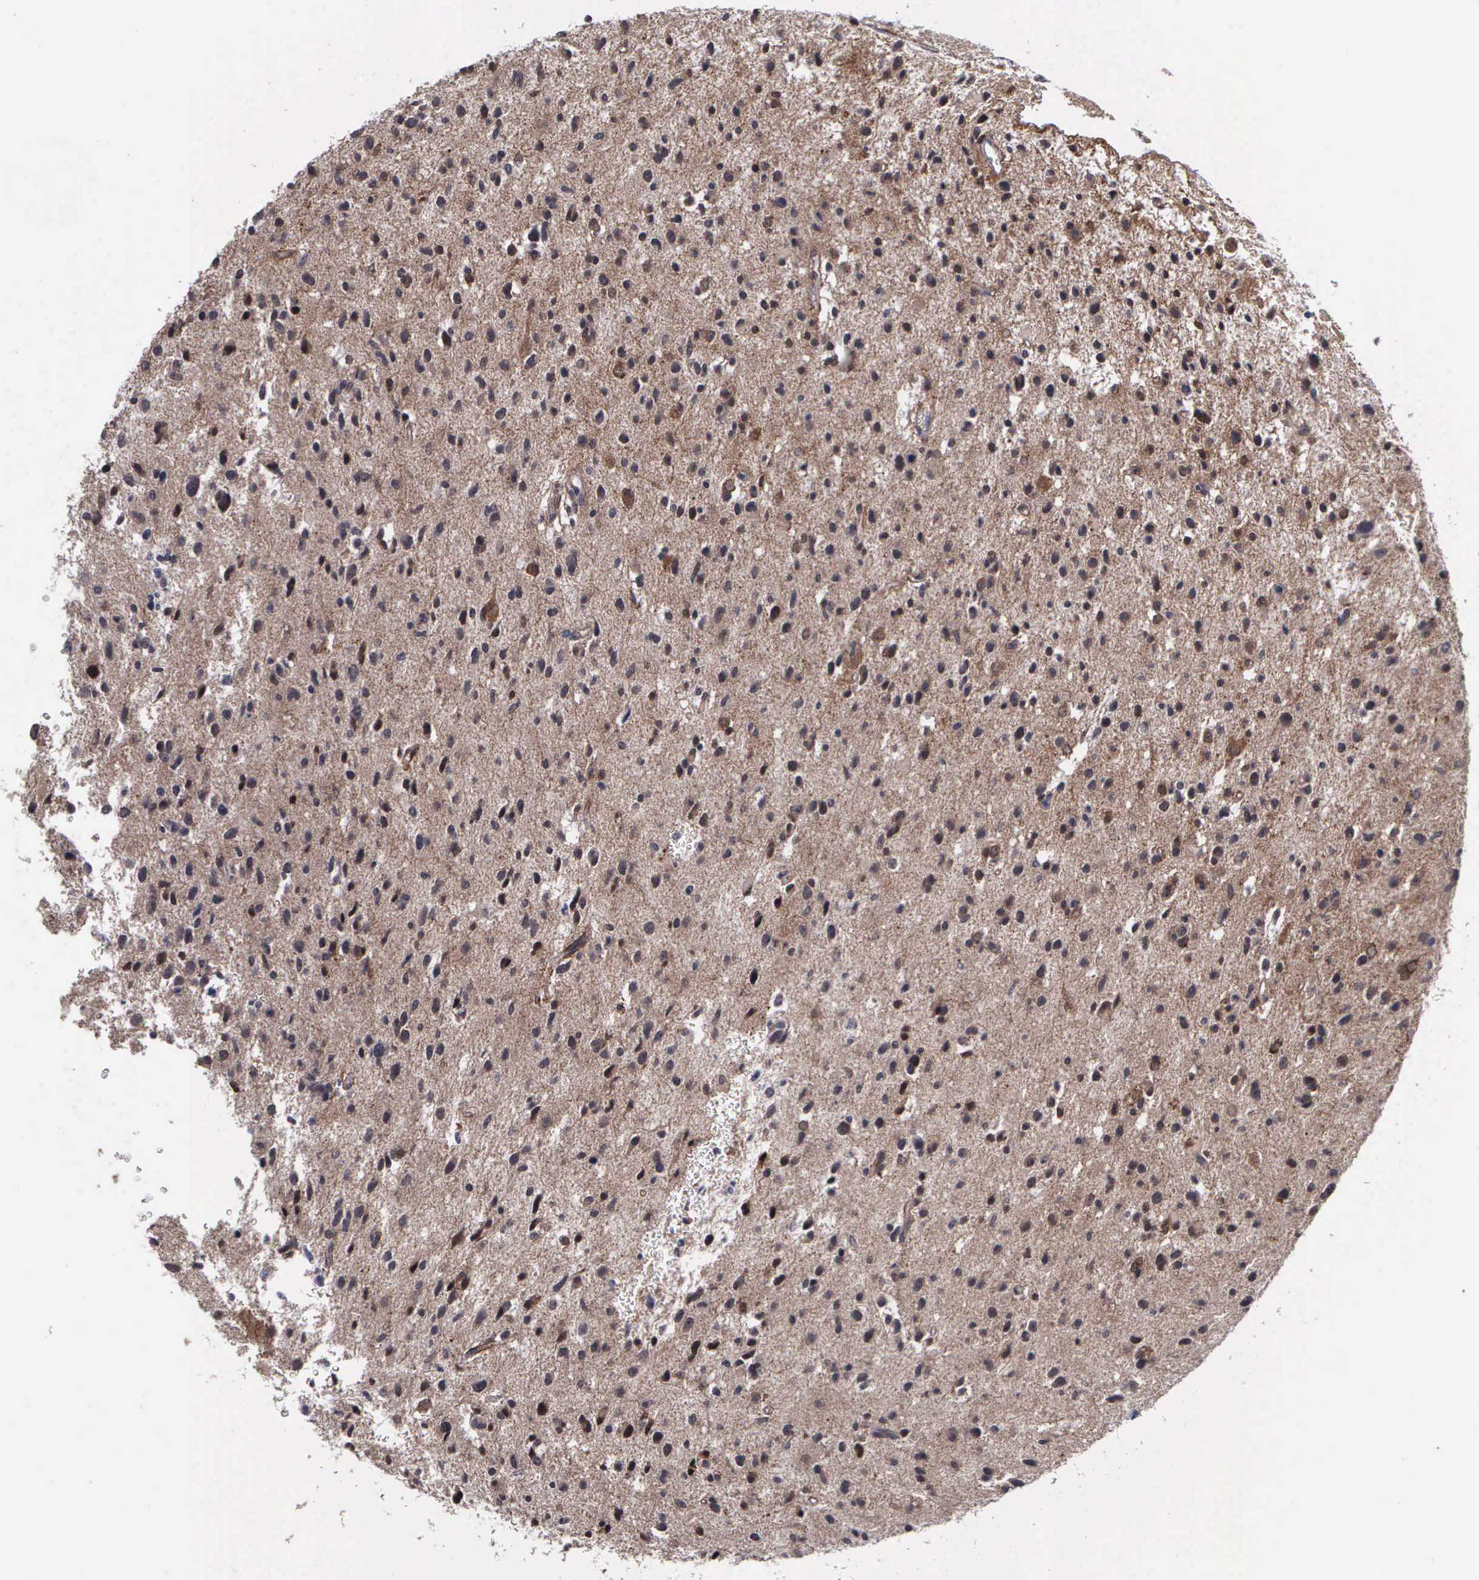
{"staining": {"intensity": "moderate", "quantity": "25%-75%", "location": "cytoplasmic/membranous,nuclear"}, "tissue": "glioma", "cell_type": "Tumor cells", "image_type": "cancer", "snomed": [{"axis": "morphology", "description": "Glioma, malignant, Low grade"}, {"axis": "topography", "description": "Brain"}], "caption": "Moderate cytoplasmic/membranous and nuclear positivity is appreciated in about 25%-75% of tumor cells in glioma. The staining is performed using DAB brown chromogen to label protein expression. The nuclei are counter-stained blue using hematoxylin.", "gene": "MAP3K9", "patient": {"sex": "female", "age": 46}}